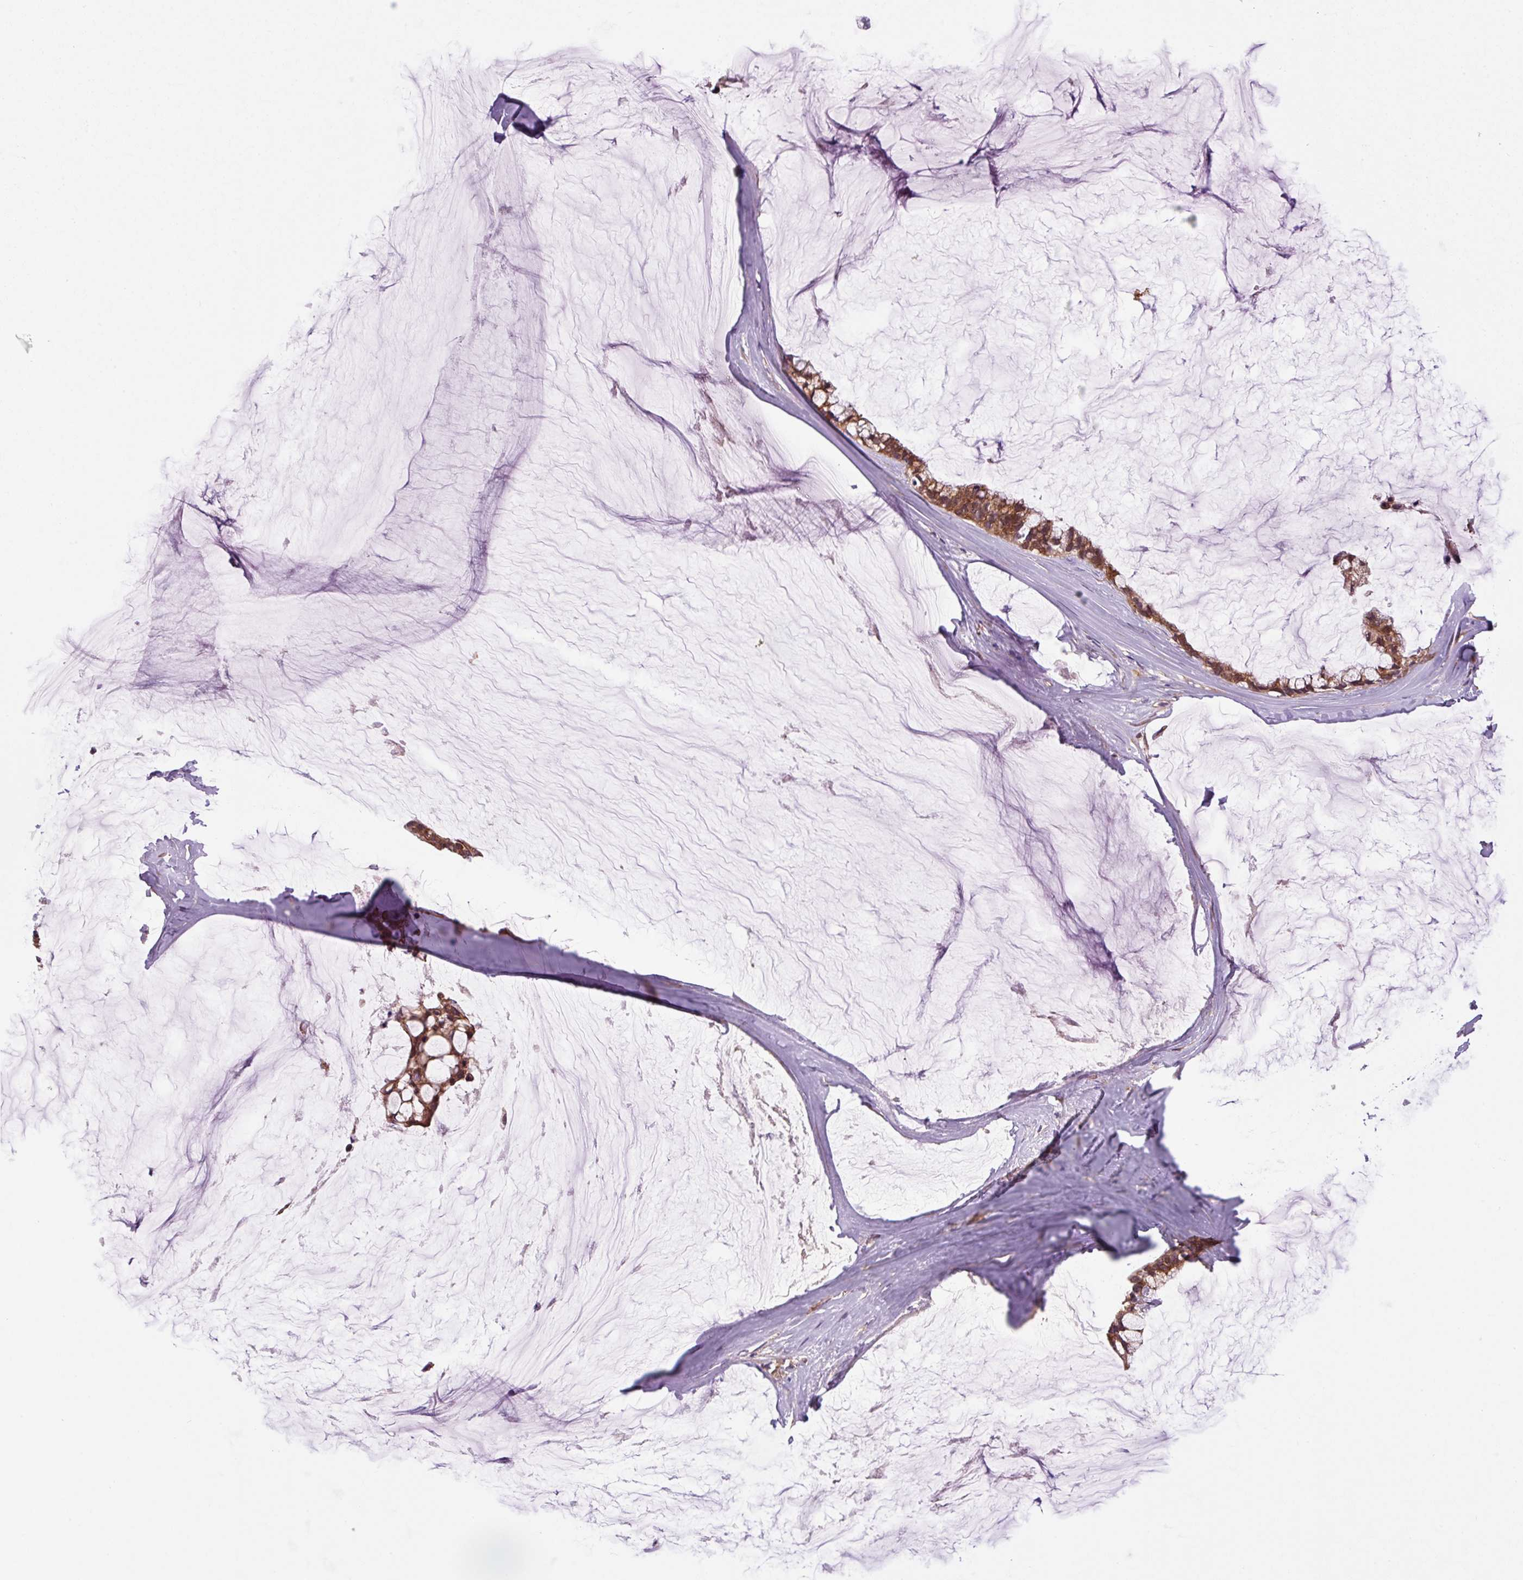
{"staining": {"intensity": "moderate", "quantity": ">75%", "location": "cytoplasmic/membranous"}, "tissue": "ovarian cancer", "cell_type": "Tumor cells", "image_type": "cancer", "snomed": [{"axis": "morphology", "description": "Cystadenocarcinoma, mucinous, NOS"}, {"axis": "topography", "description": "Ovary"}], "caption": "Protein analysis of ovarian cancer tissue demonstrates moderate cytoplasmic/membranous staining in about >75% of tumor cells.", "gene": "SEPTIN10", "patient": {"sex": "female", "age": 39}}